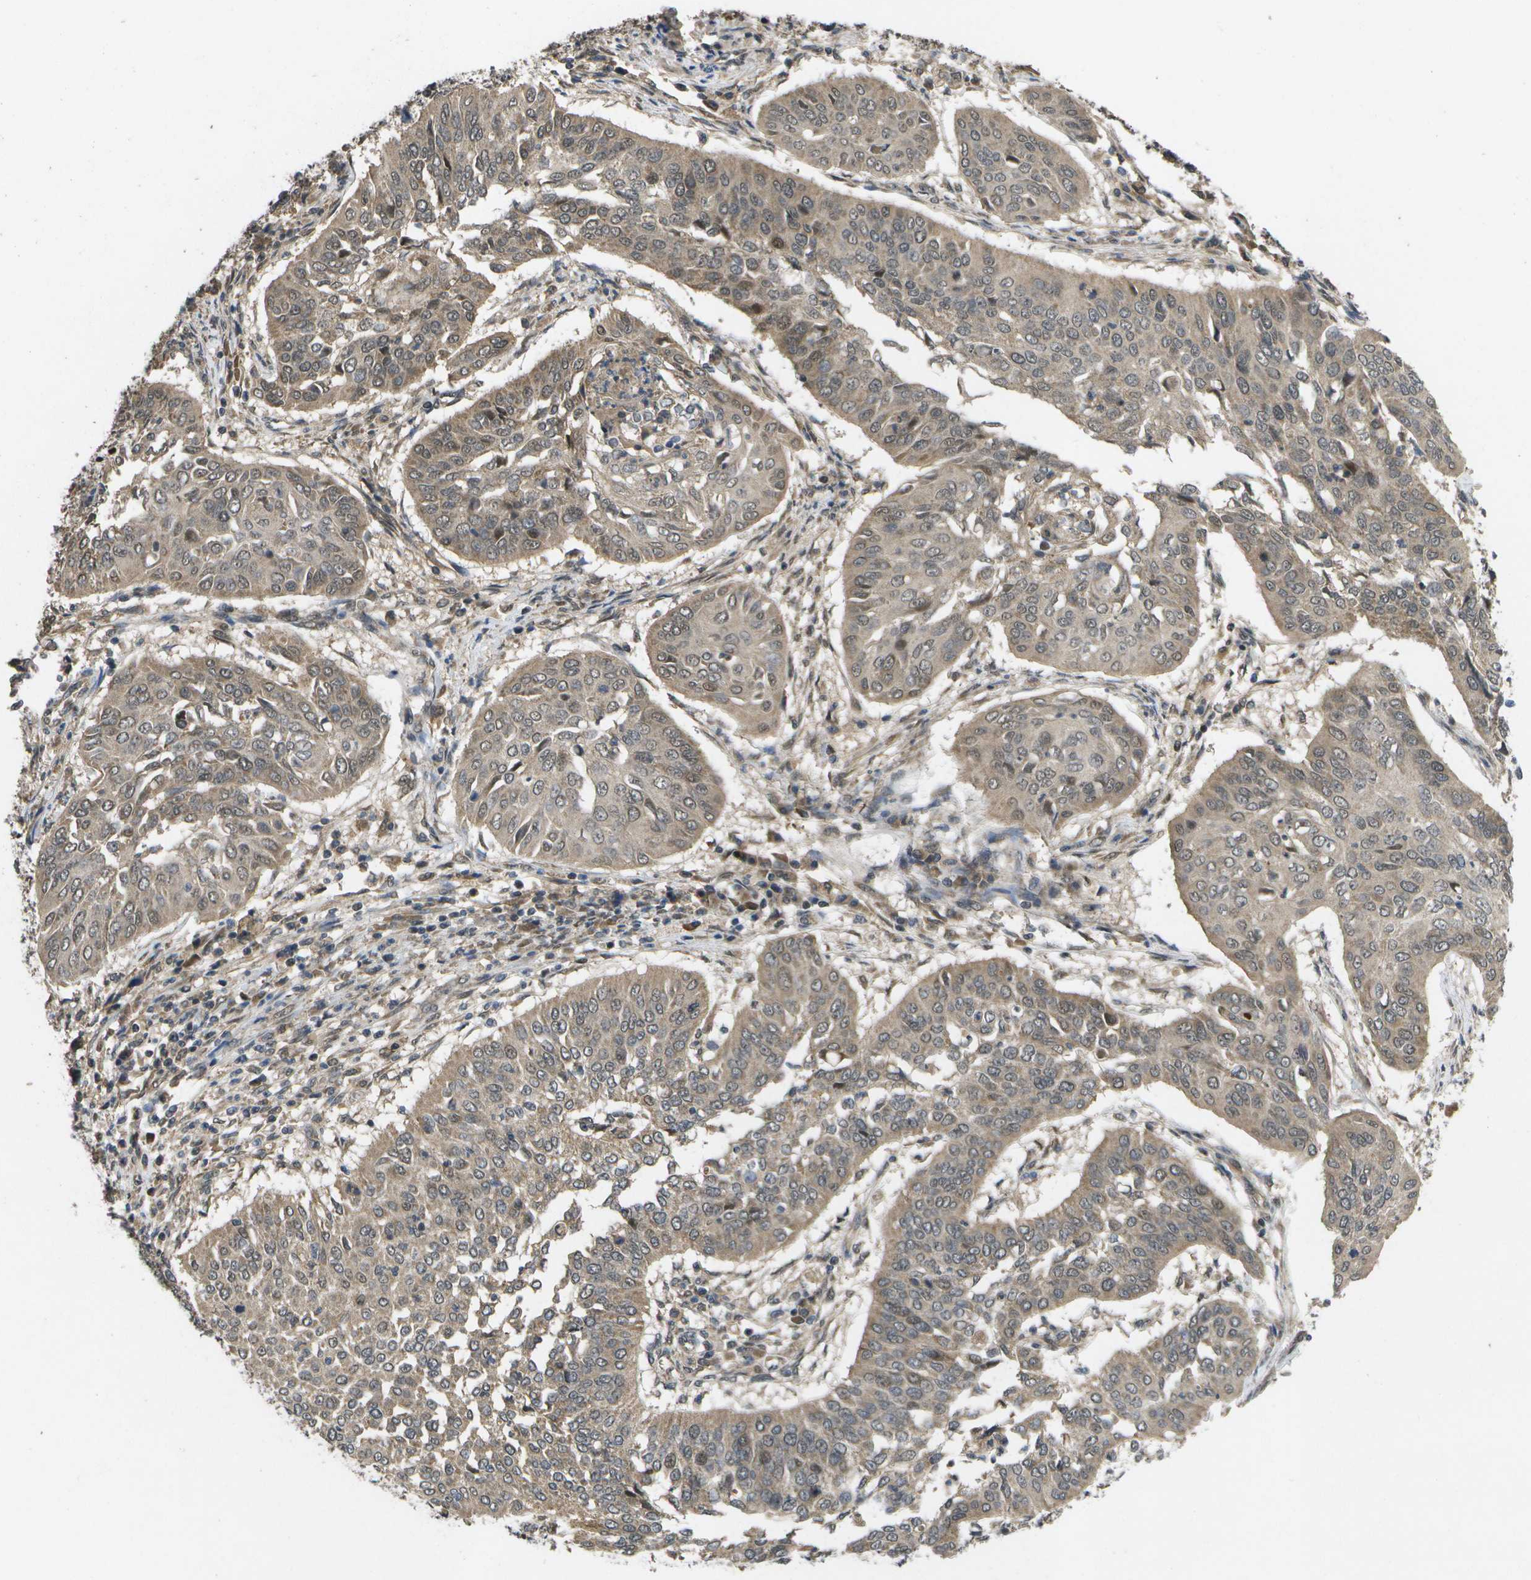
{"staining": {"intensity": "weak", "quantity": ">75%", "location": "cytoplasmic/membranous,nuclear"}, "tissue": "cervical cancer", "cell_type": "Tumor cells", "image_type": "cancer", "snomed": [{"axis": "morphology", "description": "Normal tissue, NOS"}, {"axis": "morphology", "description": "Squamous cell carcinoma, NOS"}, {"axis": "topography", "description": "Cervix"}], "caption": "Cervical squamous cell carcinoma was stained to show a protein in brown. There is low levels of weak cytoplasmic/membranous and nuclear positivity in approximately >75% of tumor cells.", "gene": "ALAS1", "patient": {"sex": "female", "age": 39}}